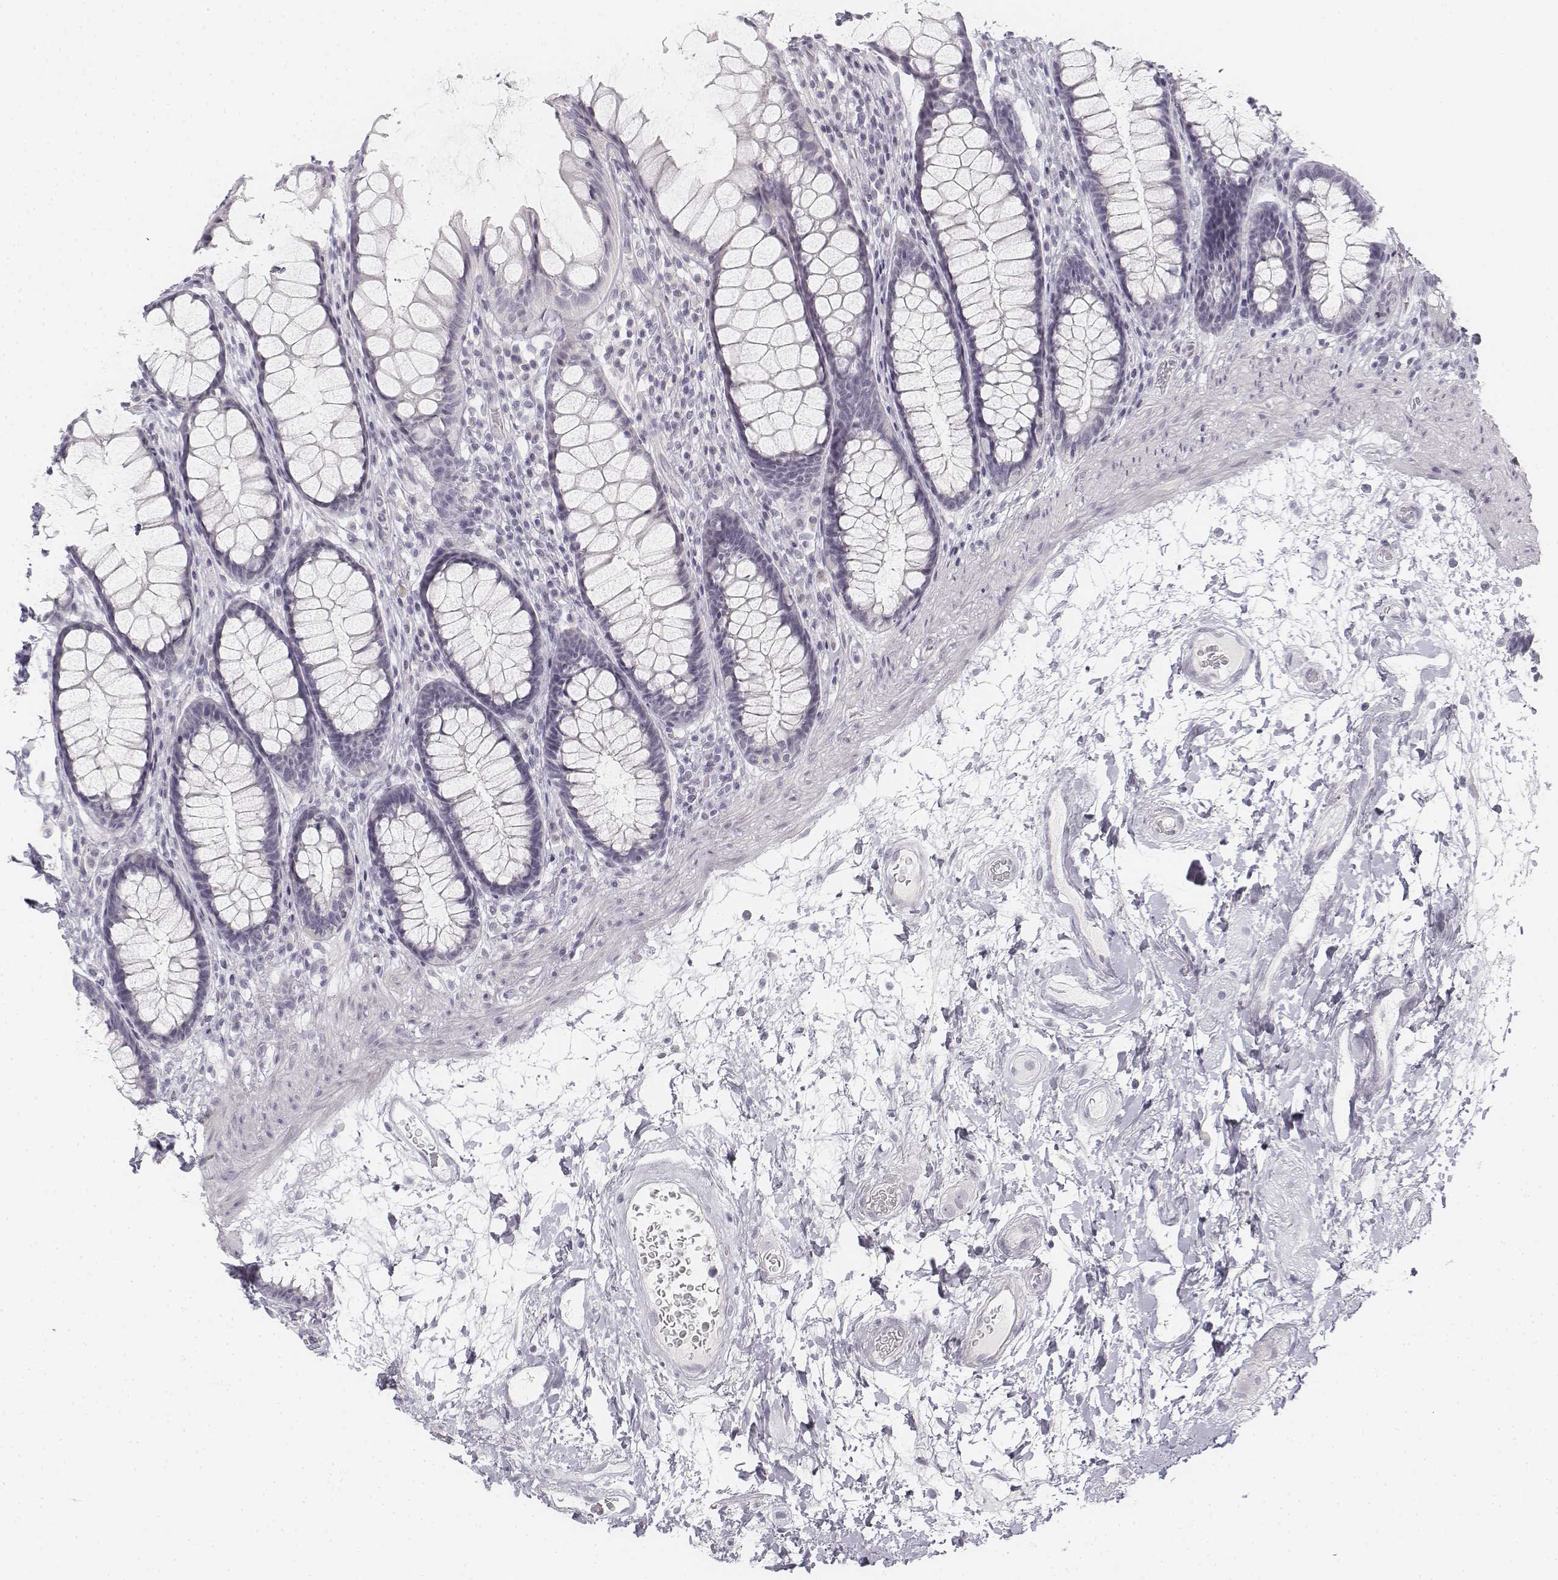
{"staining": {"intensity": "negative", "quantity": "none", "location": "none"}, "tissue": "rectum", "cell_type": "Glandular cells", "image_type": "normal", "snomed": [{"axis": "morphology", "description": "Normal tissue, NOS"}, {"axis": "topography", "description": "Rectum"}], "caption": "The micrograph reveals no significant positivity in glandular cells of rectum.", "gene": "KRT25", "patient": {"sex": "male", "age": 72}}